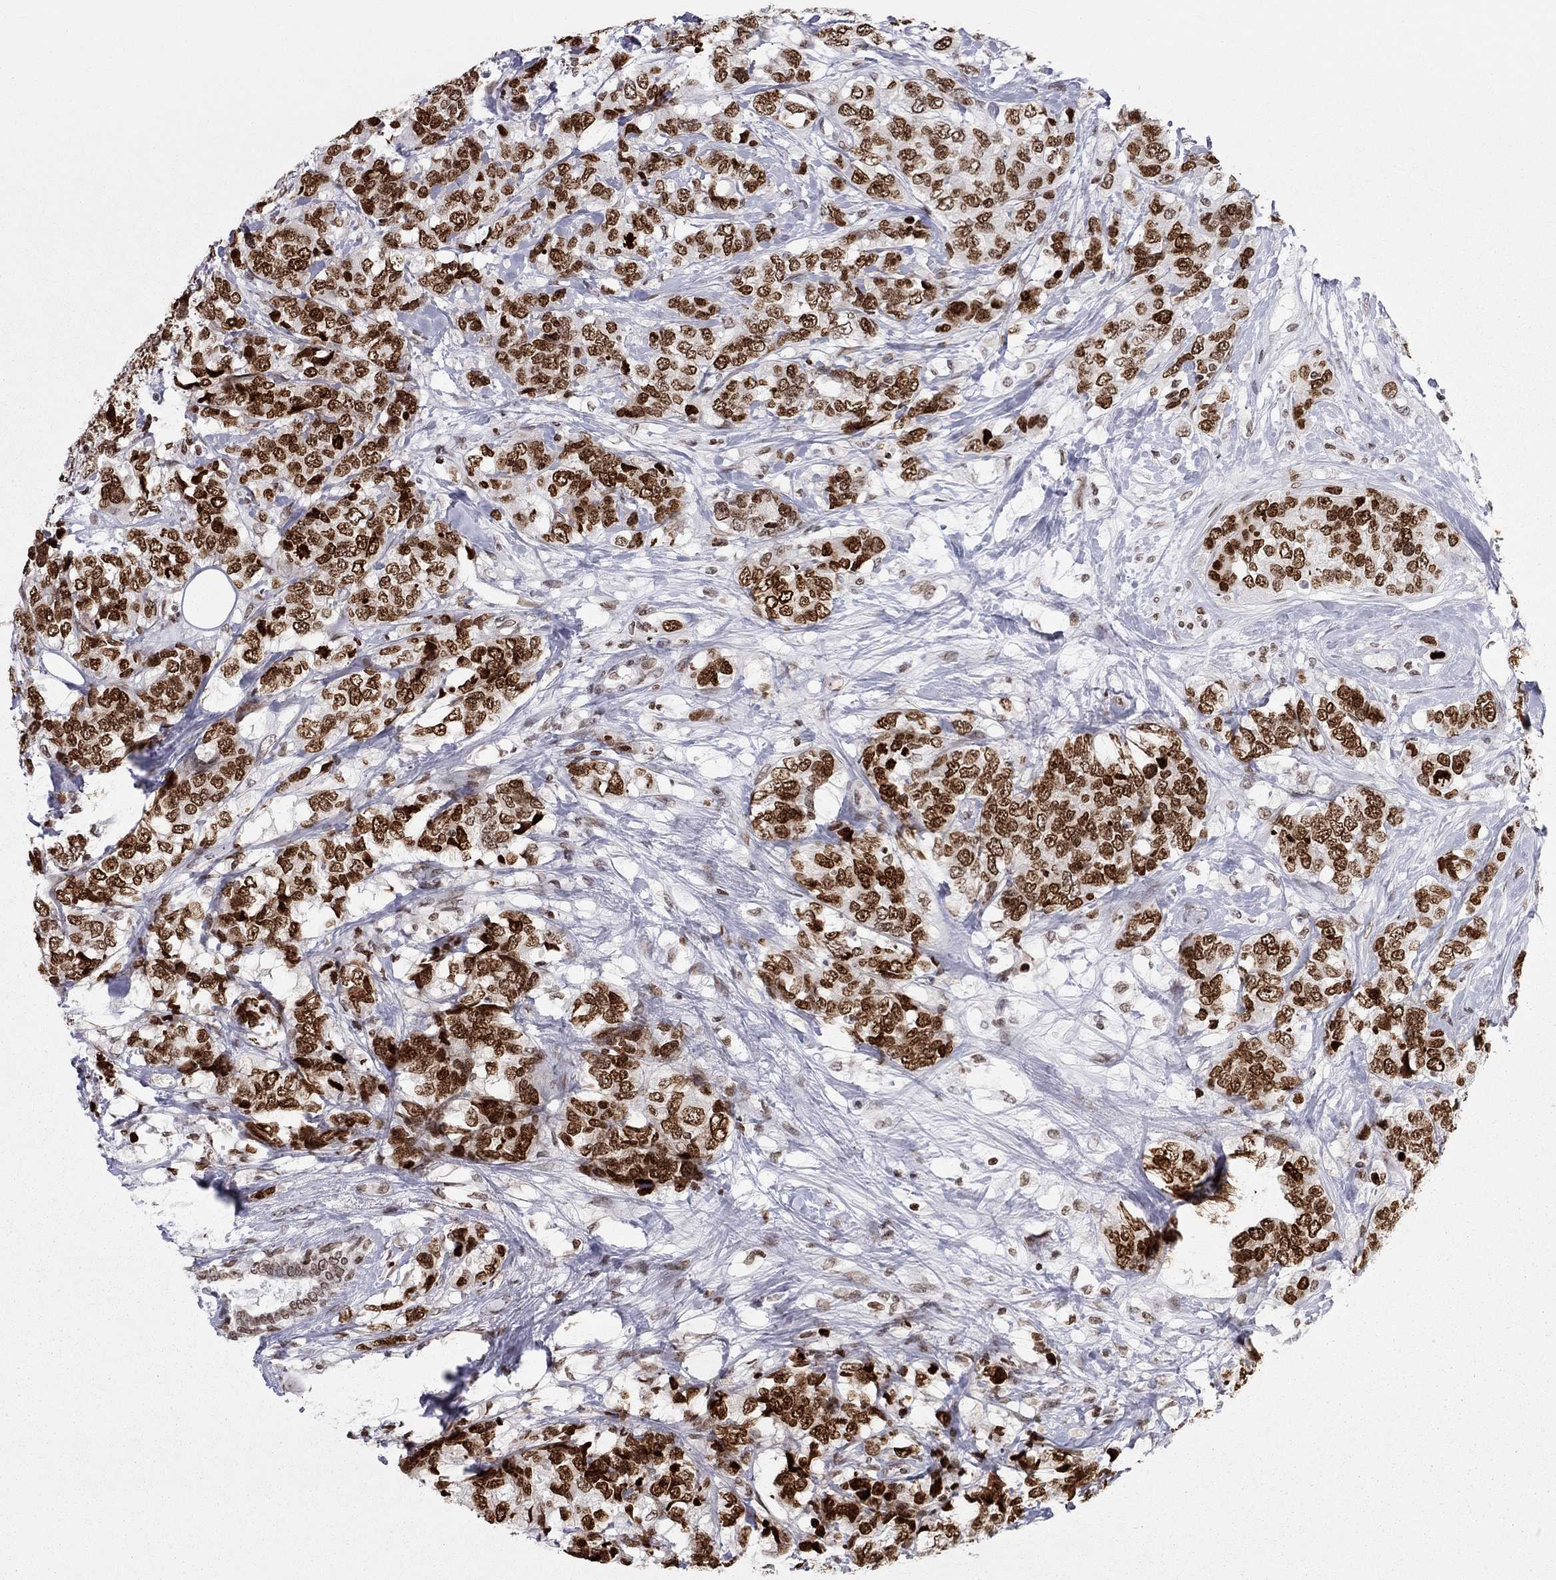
{"staining": {"intensity": "strong", "quantity": ">75%", "location": "nuclear"}, "tissue": "breast cancer", "cell_type": "Tumor cells", "image_type": "cancer", "snomed": [{"axis": "morphology", "description": "Lobular carcinoma"}, {"axis": "topography", "description": "Breast"}], "caption": "Protein staining of breast cancer tissue demonstrates strong nuclear staining in about >75% of tumor cells. (brown staining indicates protein expression, while blue staining denotes nuclei).", "gene": "H2AX", "patient": {"sex": "female", "age": 59}}